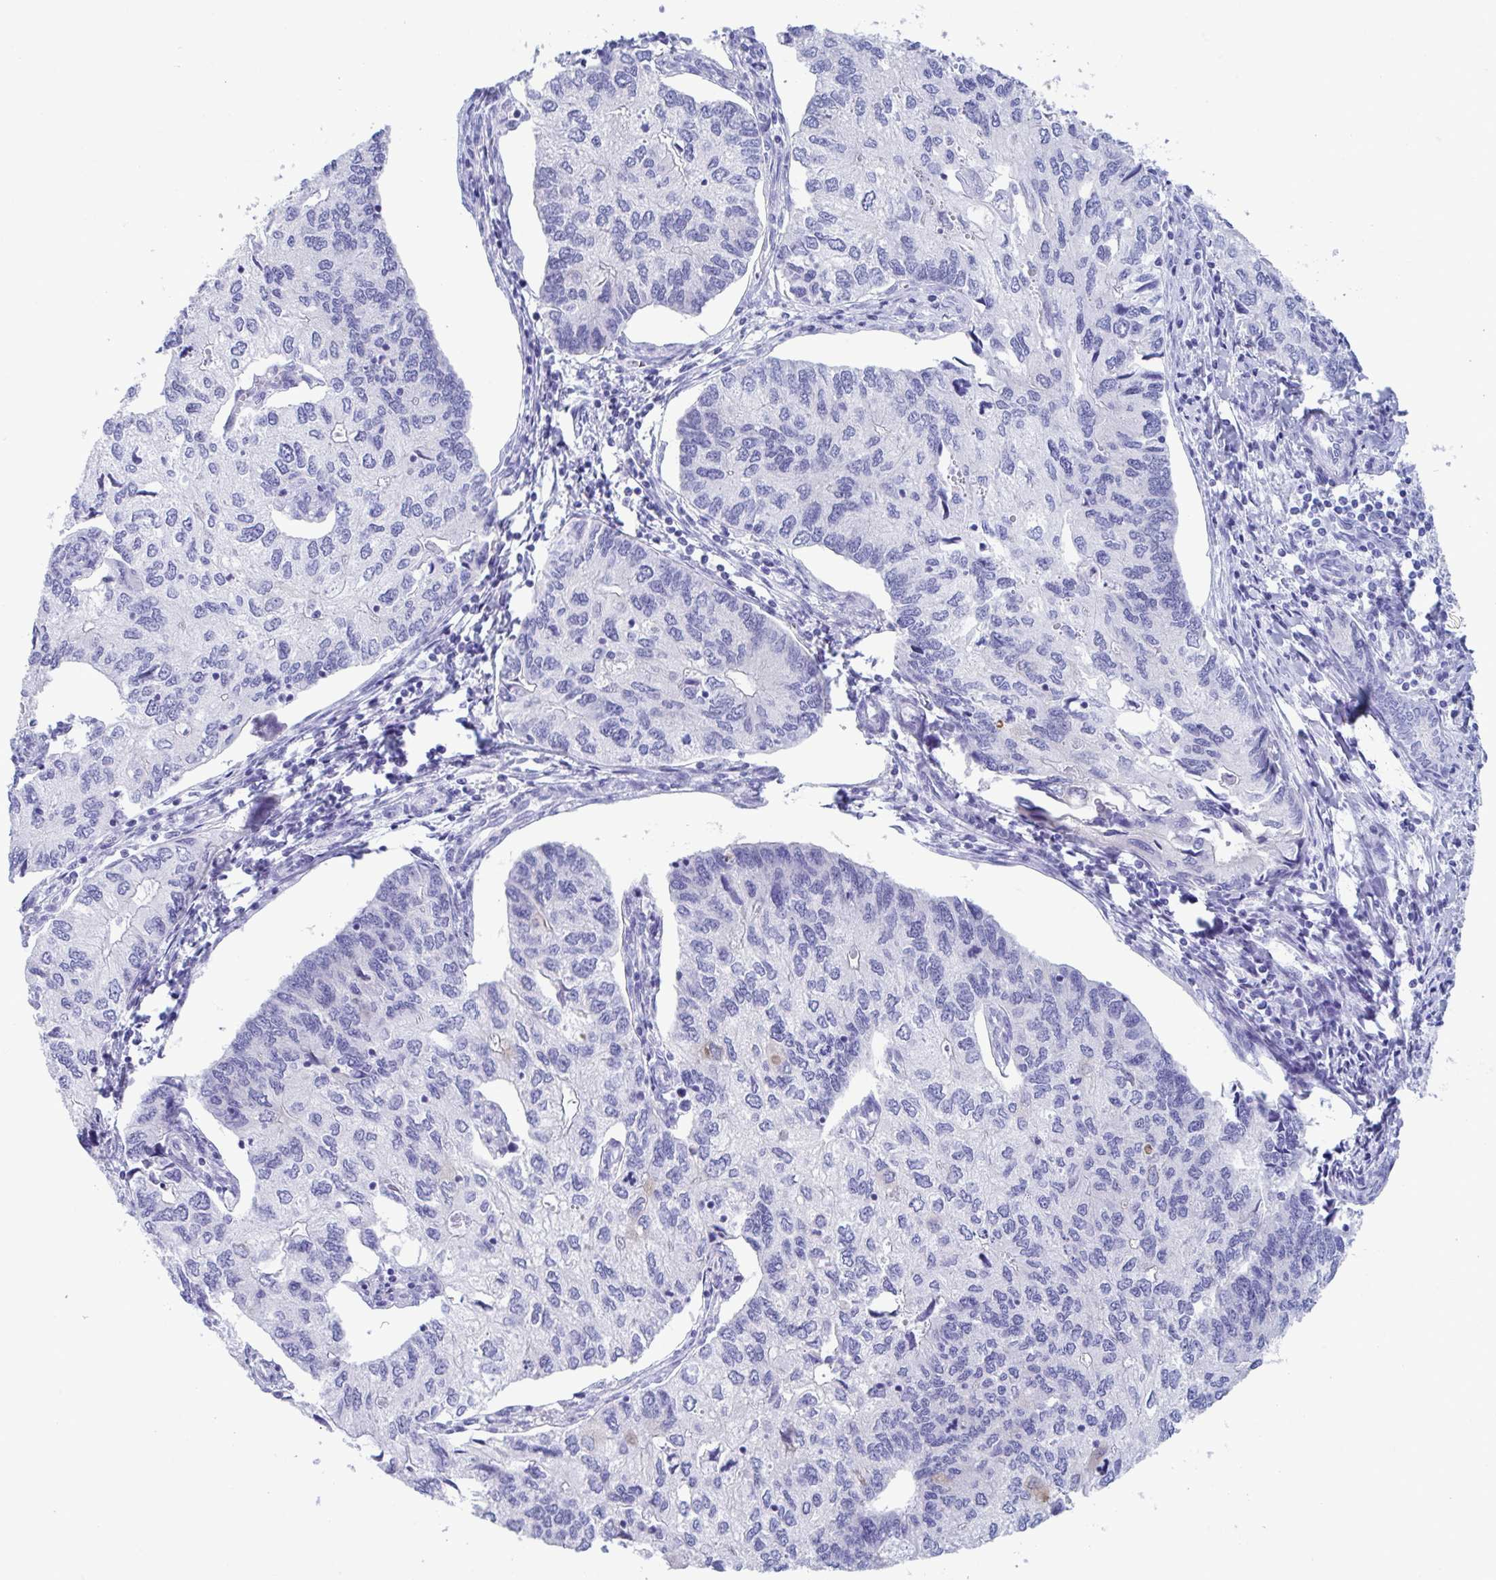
{"staining": {"intensity": "negative", "quantity": "none", "location": "none"}, "tissue": "endometrial cancer", "cell_type": "Tumor cells", "image_type": "cancer", "snomed": [{"axis": "morphology", "description": "Carcinoma, NOS"}, {"axis": "topography", "description": "Uterus"}], "caption": "Immunohistochemical staining of human endometrial cancer exhibits no significant positivity in tumor cells.", "gene": "TTC30B", "patient": {"sex": "female", "age": 76}}